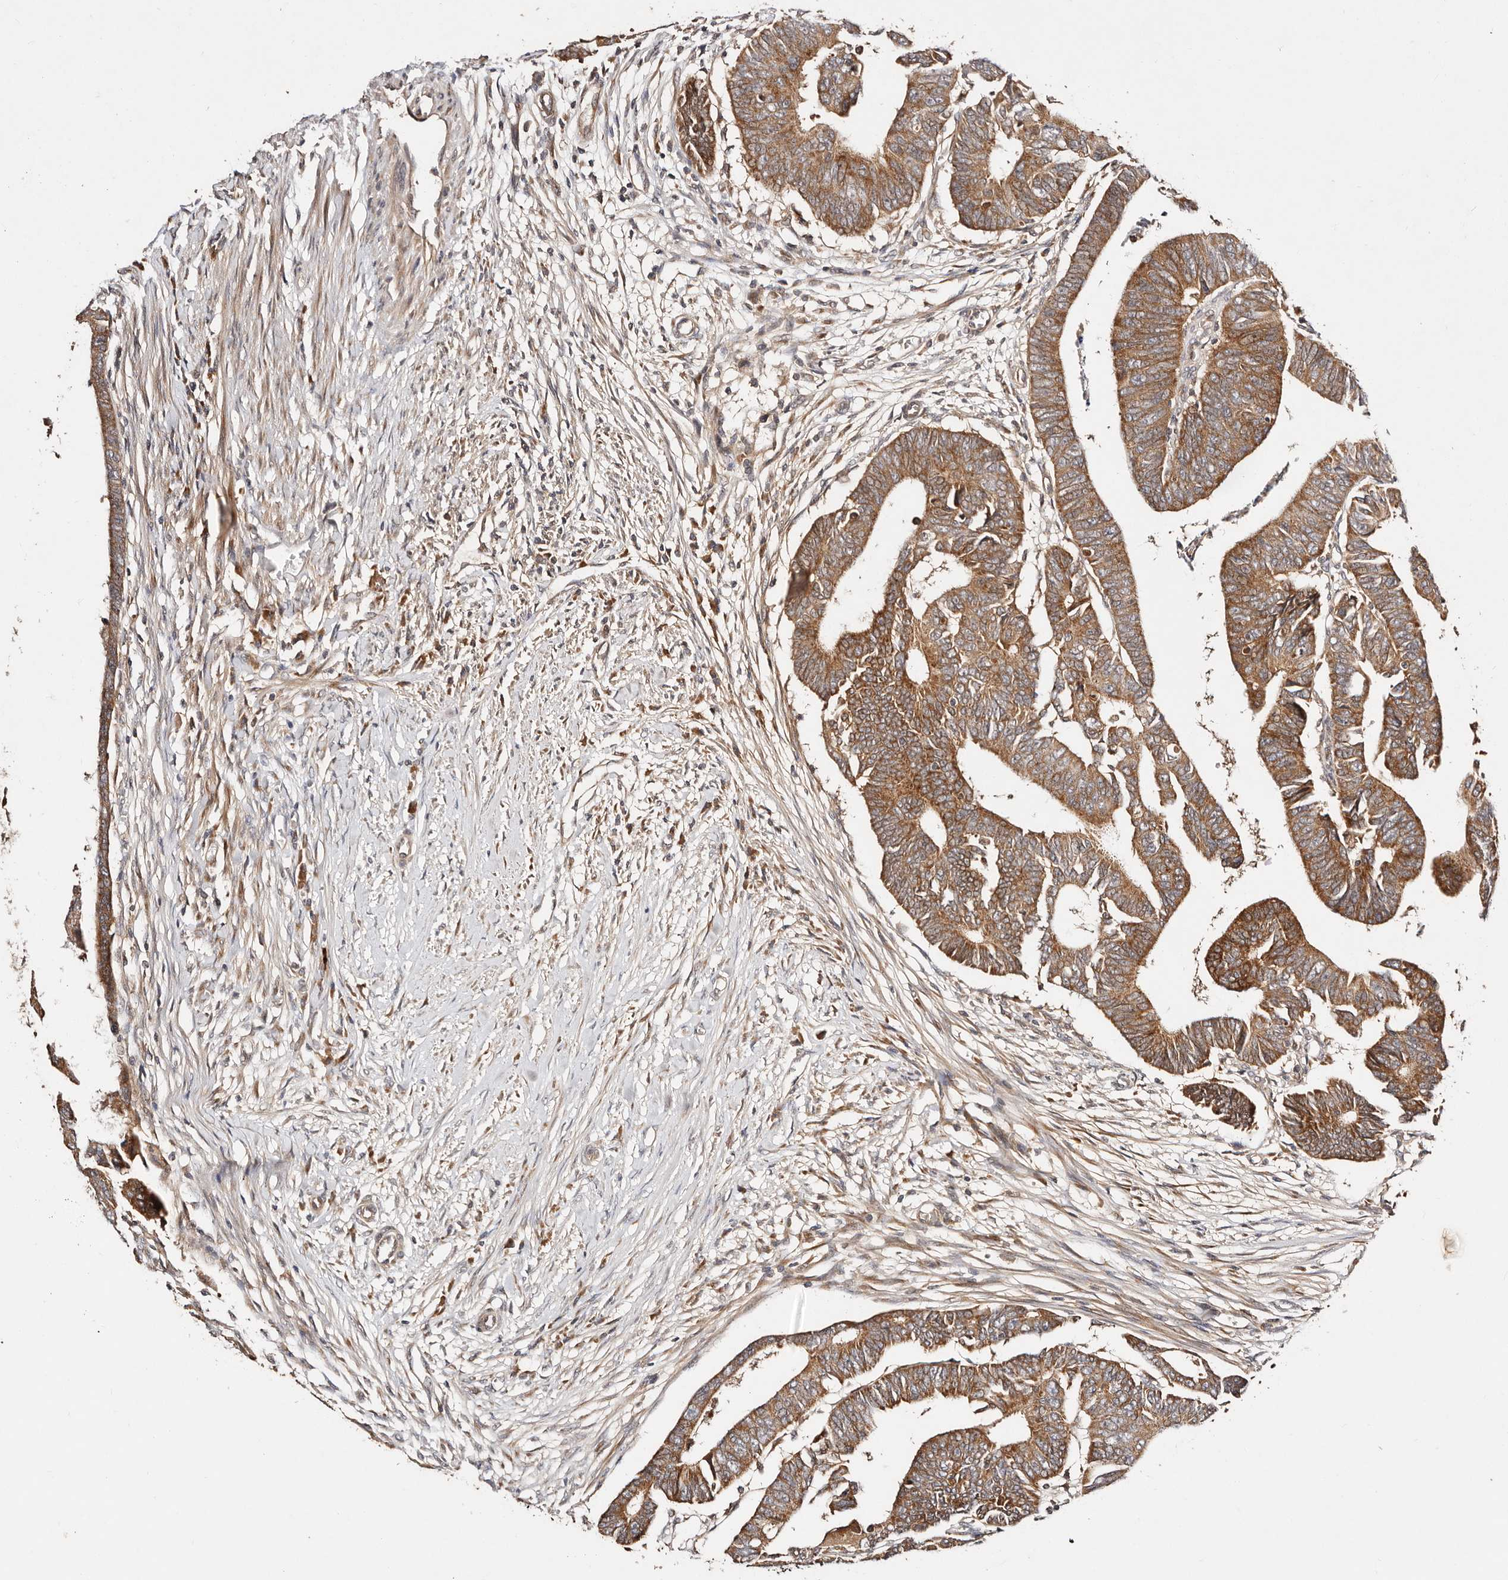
{"staining": {"intensity": "moderate", "quantity": ">75%", "location": "cytoplasmic/membranous"}, "tissue": "colorectal cancer", "cell_type": "Tumor cells", "image_type": "cancer", "snomed": [{"axis": "morphology", "description": "Adenocarcinoma, NOS"}, {"axis": "topography", "description": "Rectum"}], "caption": "Tumor cells exhibit medium levels of moderate cytoplasmic/membranous expression in about >75% of cells in colorectal adenocarcinoma. The staining was performed using DAB, with brown indicating positive protein expression. Nuclei are stained blue with hematoxylin.", "gene": "DENND11", "patient": {"sex": "female", "age": 65}}